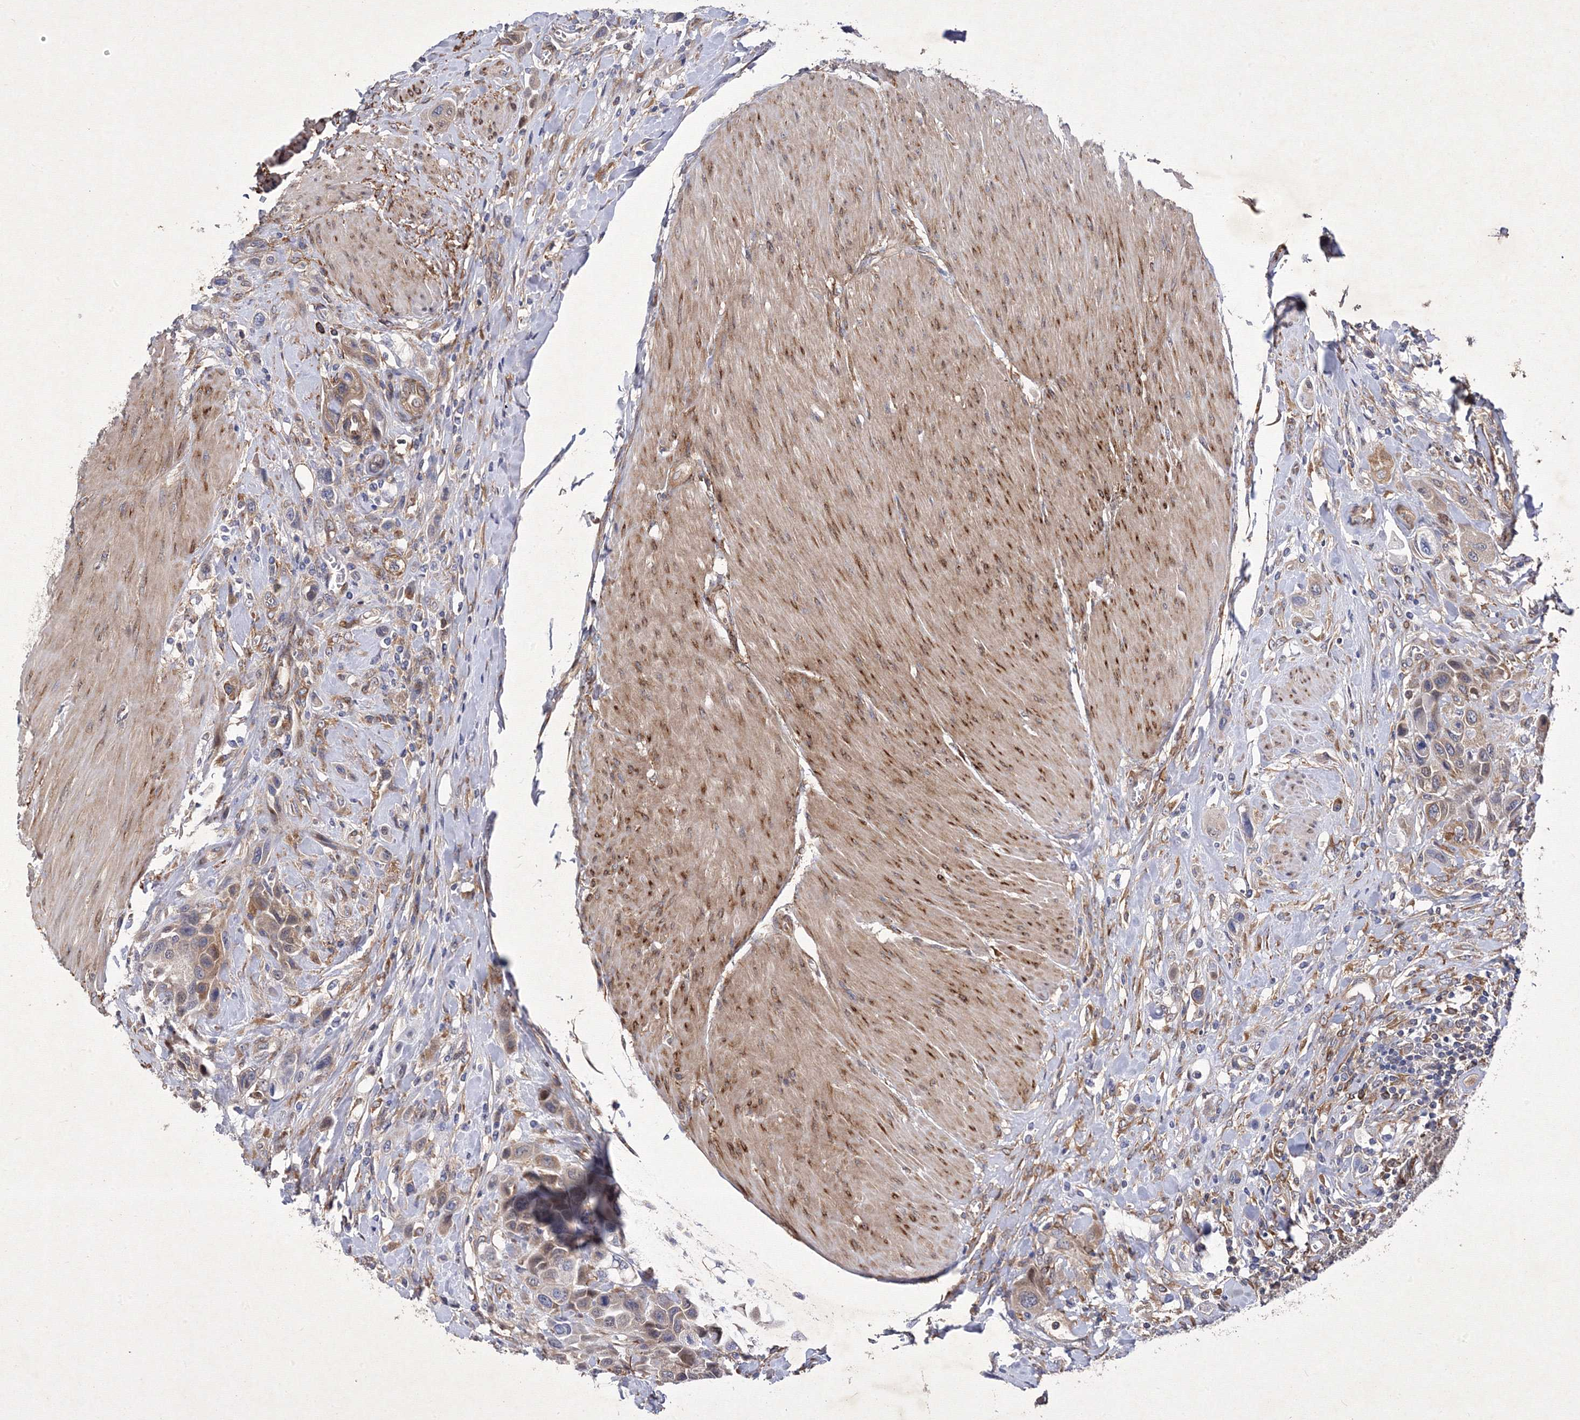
{"staining": {"intensity": "moderate", "quantity": "<25%", "location": "cytoplasmic/membranous"}, "tissue": "urothelial cancer", "cell_type": "Tumor cells", "image_type": "cancer", "snomed": [{"axis": "morphology", "description": "Urothelial carcinoma, High grade"}, {"axis": "topography", "description": "Urinary bladder"}], "caption": "Immunohistochemical staining of human urothelial cancer shows low levels of moderate cytoplasmic/membranous staining in approximately <25% of tumor cells.", "gene": "SNX18", "patient": {"sex": "male", "age": 50}}